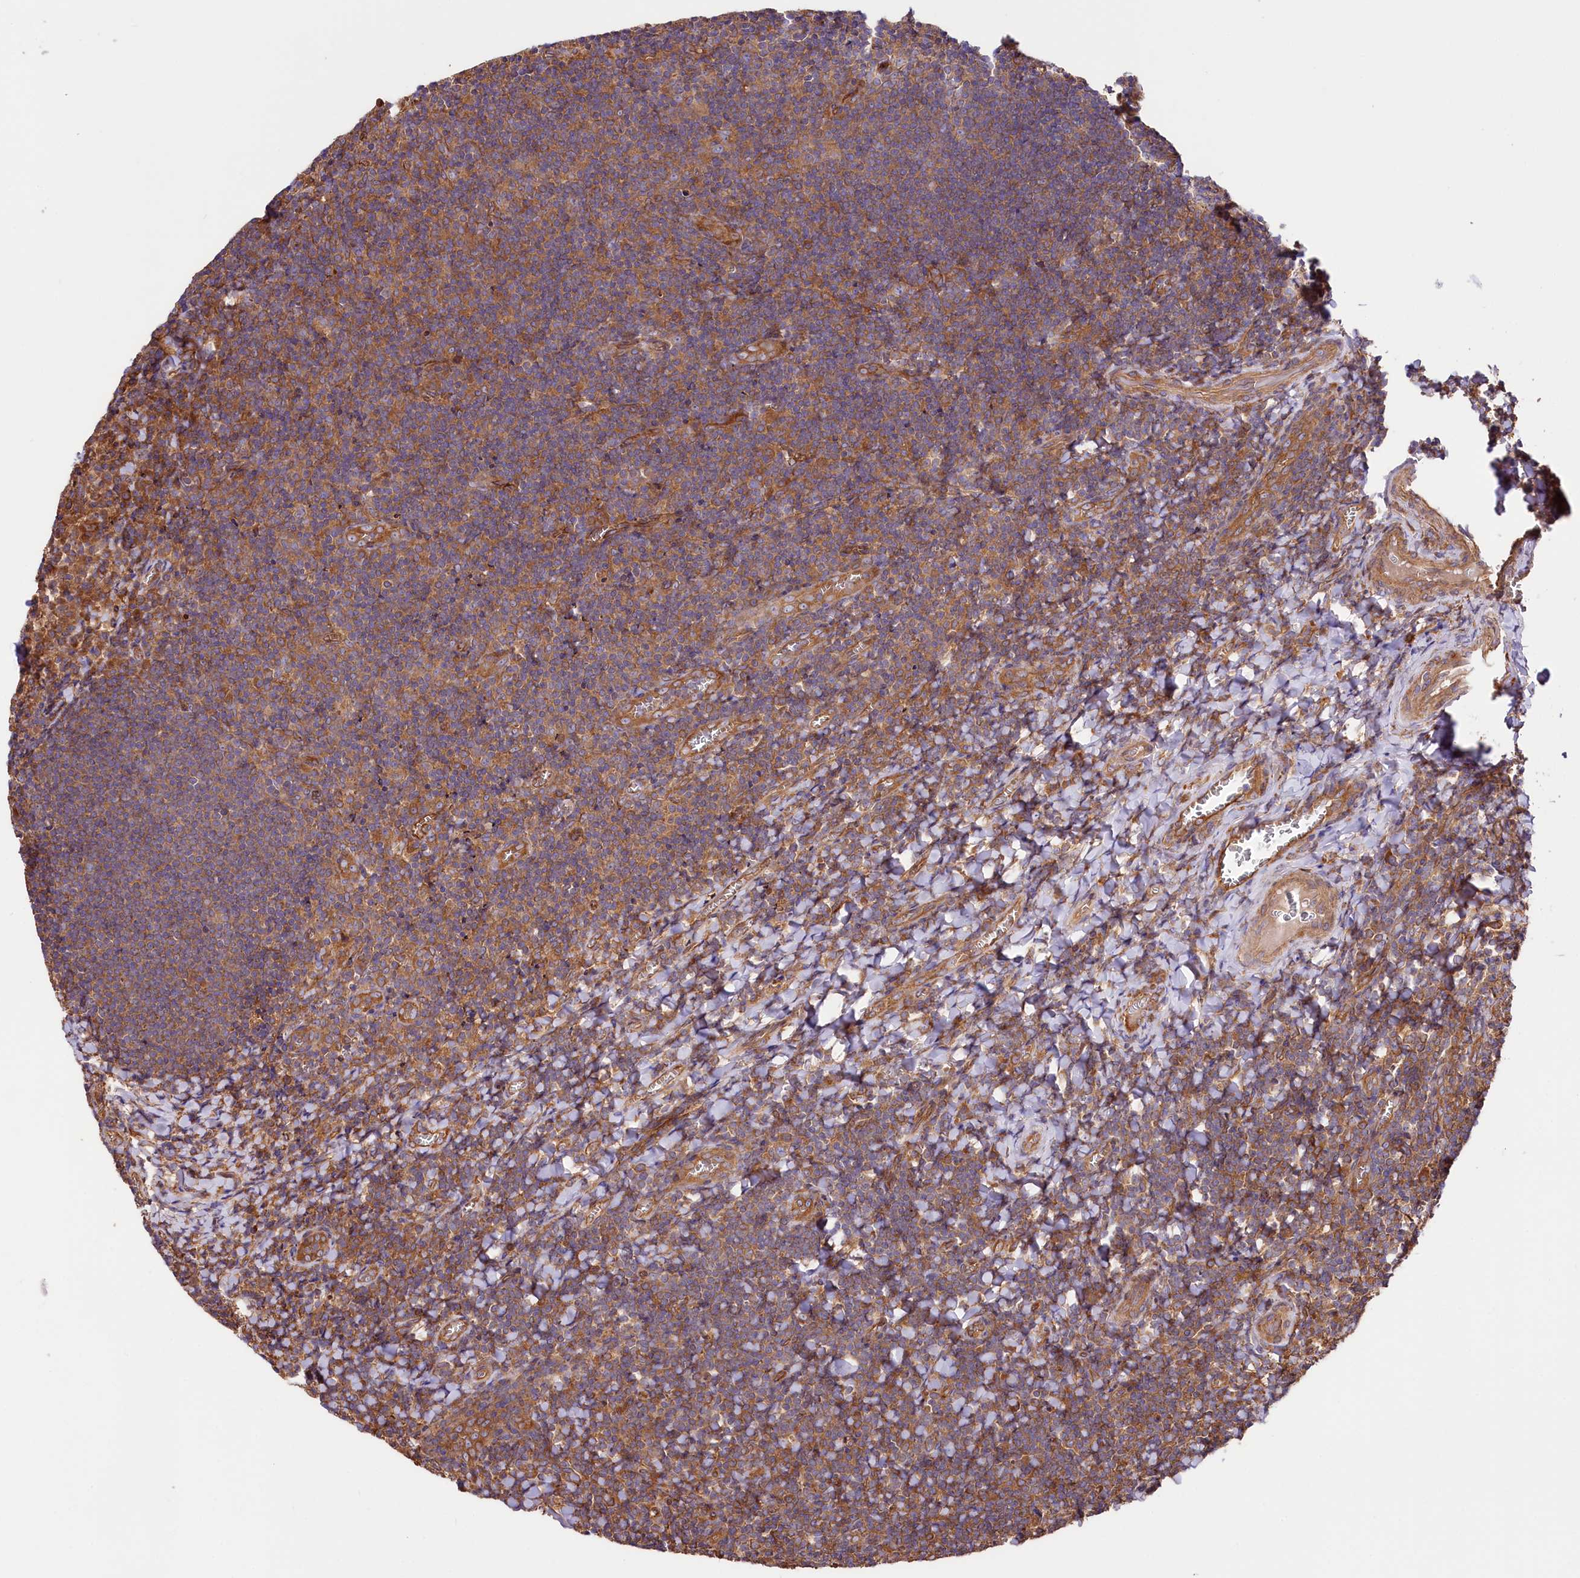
{"staining": {"intensity": "moderate", "quantity": ">75%", "location": "cytoplasmic/membranous"}, "tissue": "tonsil", "cell_type": "Germinal center cells", "image_type": "normal", "snomed": [{"axis": "morphology", "description": "Normal tissue, NOS"}, {"axis": "topography", "description": "Tonsil"}], "caption": "A photomicrograph showing moderate cytoplasmic/membranous positivity in approximately >75% of germinal center cells in benign tonsil, as visualized by brown immunohistochemical staining.", "gene": "CEP295", "patient": {"sex": "male", "age": 27}}